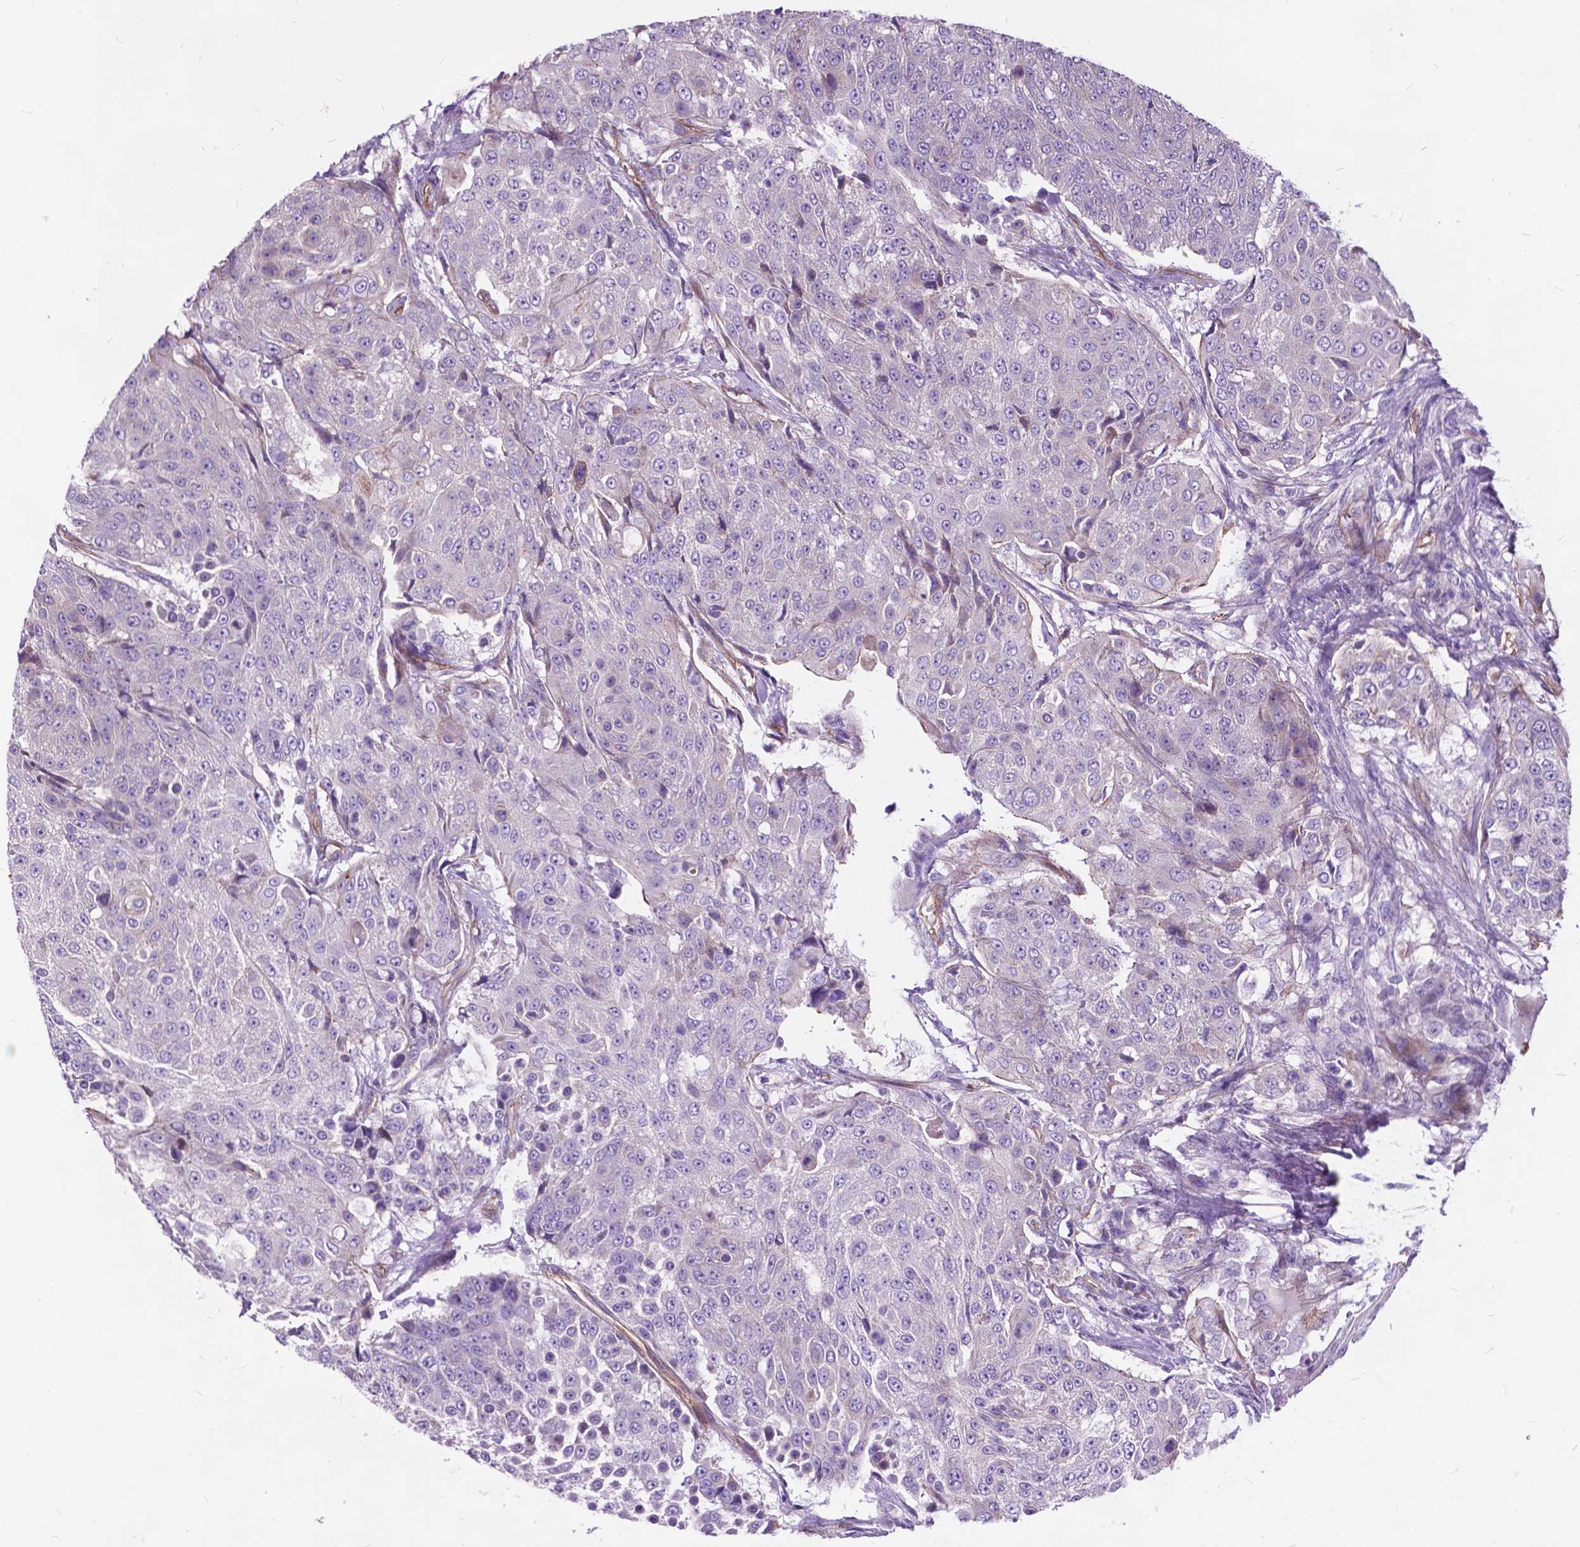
{"staining": {"intensity": "negative", "quantity": "none", "location": "none"}, "tissue": "urothelial cancer", "cell_type": "Tumor cells", "image_type": "cancer", "snomed": [{"axis": "morphology", "description": "Urothelial carcinoma, High grade"}, {"axis": "topography", "description": "Urinary bladder"}], "caption": "There is no significant positivity in tumor cells of urothelial cancer.", "gene": "FLT4", "patient": {"sex": "female", "age": 63}}